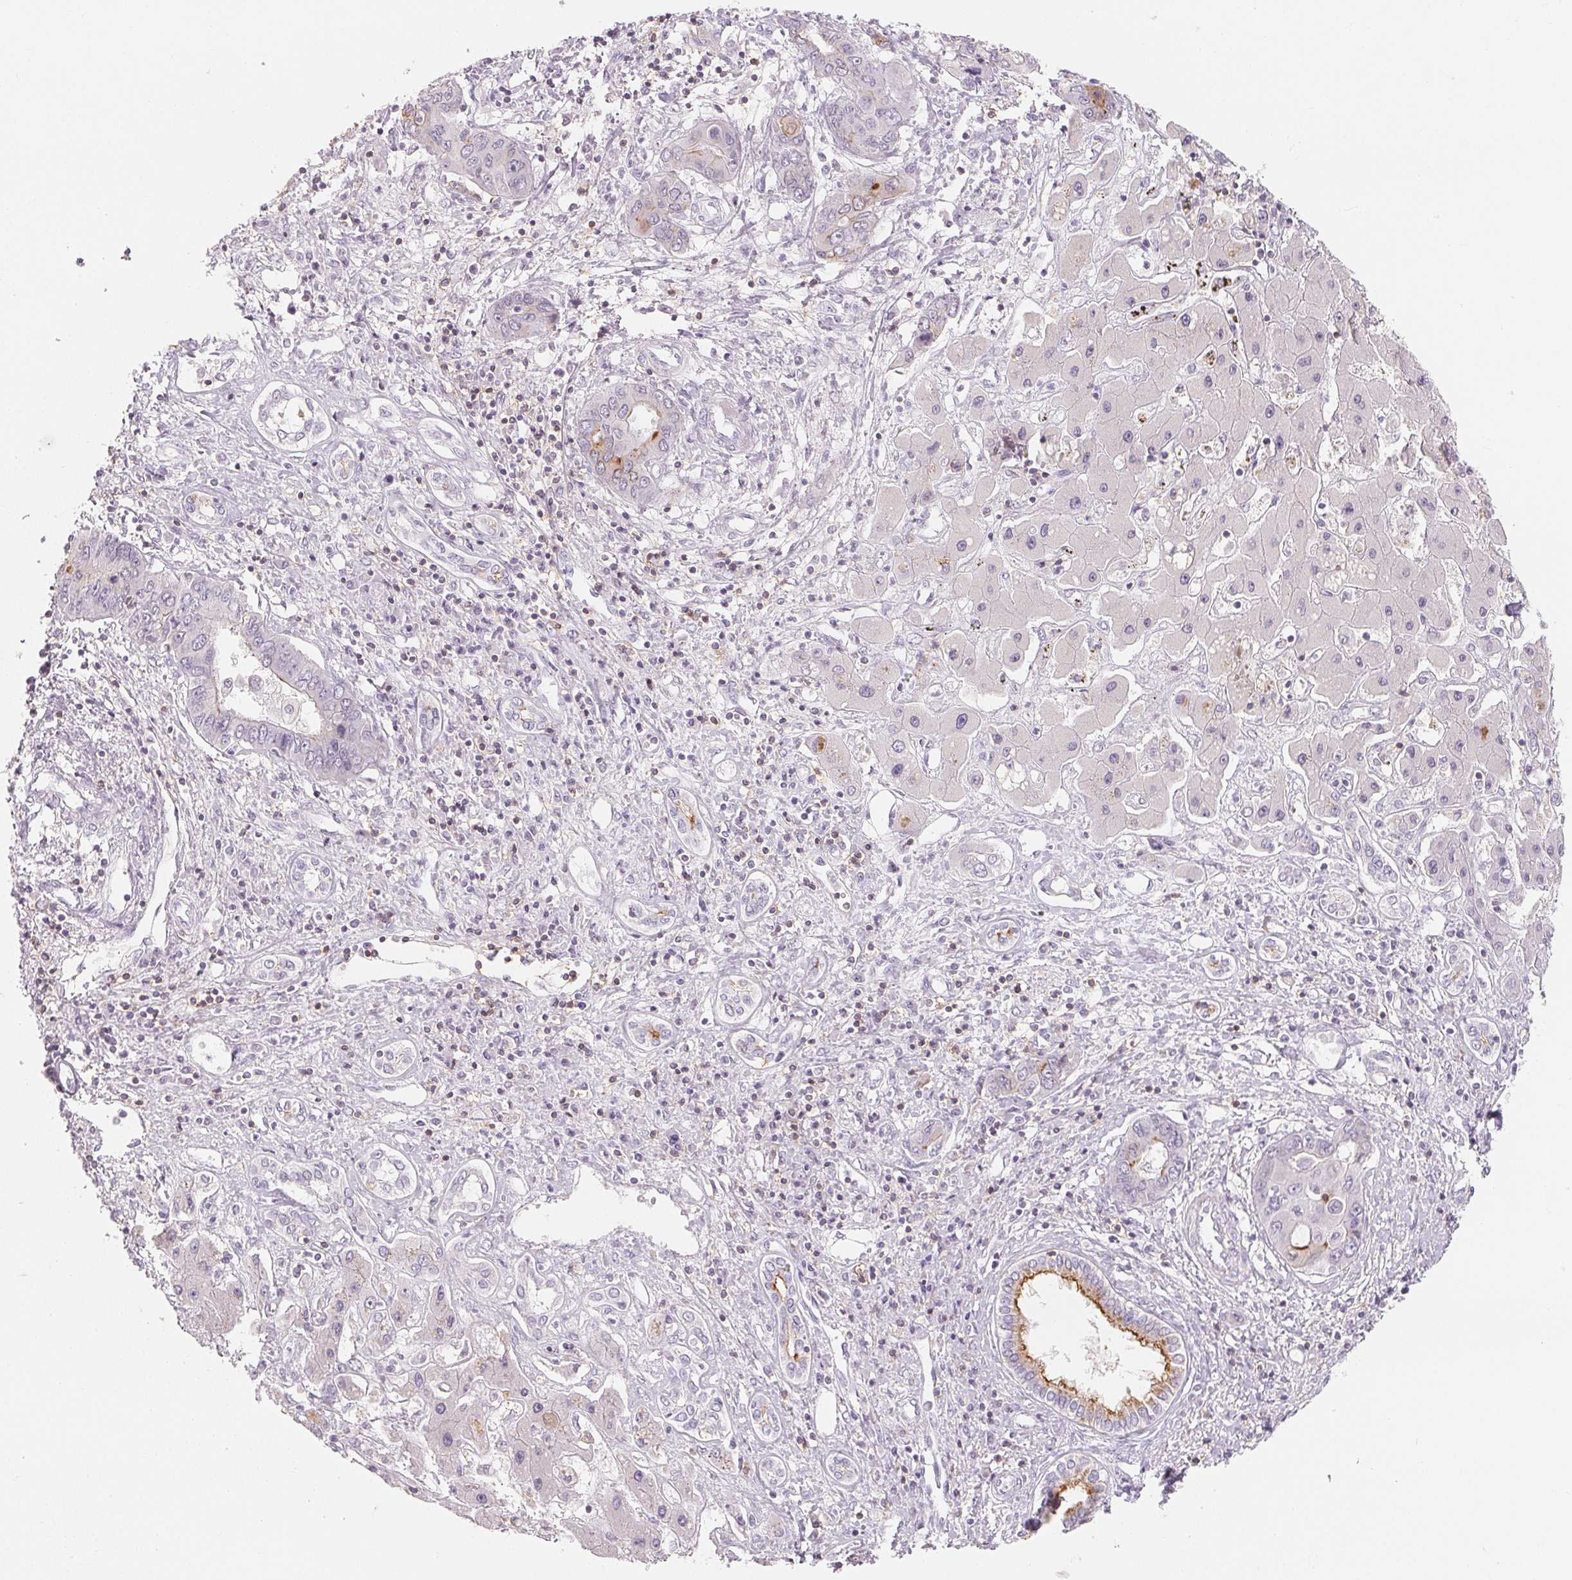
{"staining": {"intensity": "moderate", "quantity": "<25%", "location": "cytoplasmic/membranous"}, "tissue": "liver cancer", "cell_type": "Tumor cells", "image_type": "cancer", "snomed": [{"axis": "morphology", "description": "Cholangiocarcinoma"}, {"axis": "topography", "description": "Liver"}], "caption": "This is an image of immunohistochemistry staining of liver cancer (cholangiocarcinoma), which shows moderate staining in the cytoplasmic/membranous of tumor cells.", "gene": "CD69", "patient": {"sex": "male", "age": 67}}